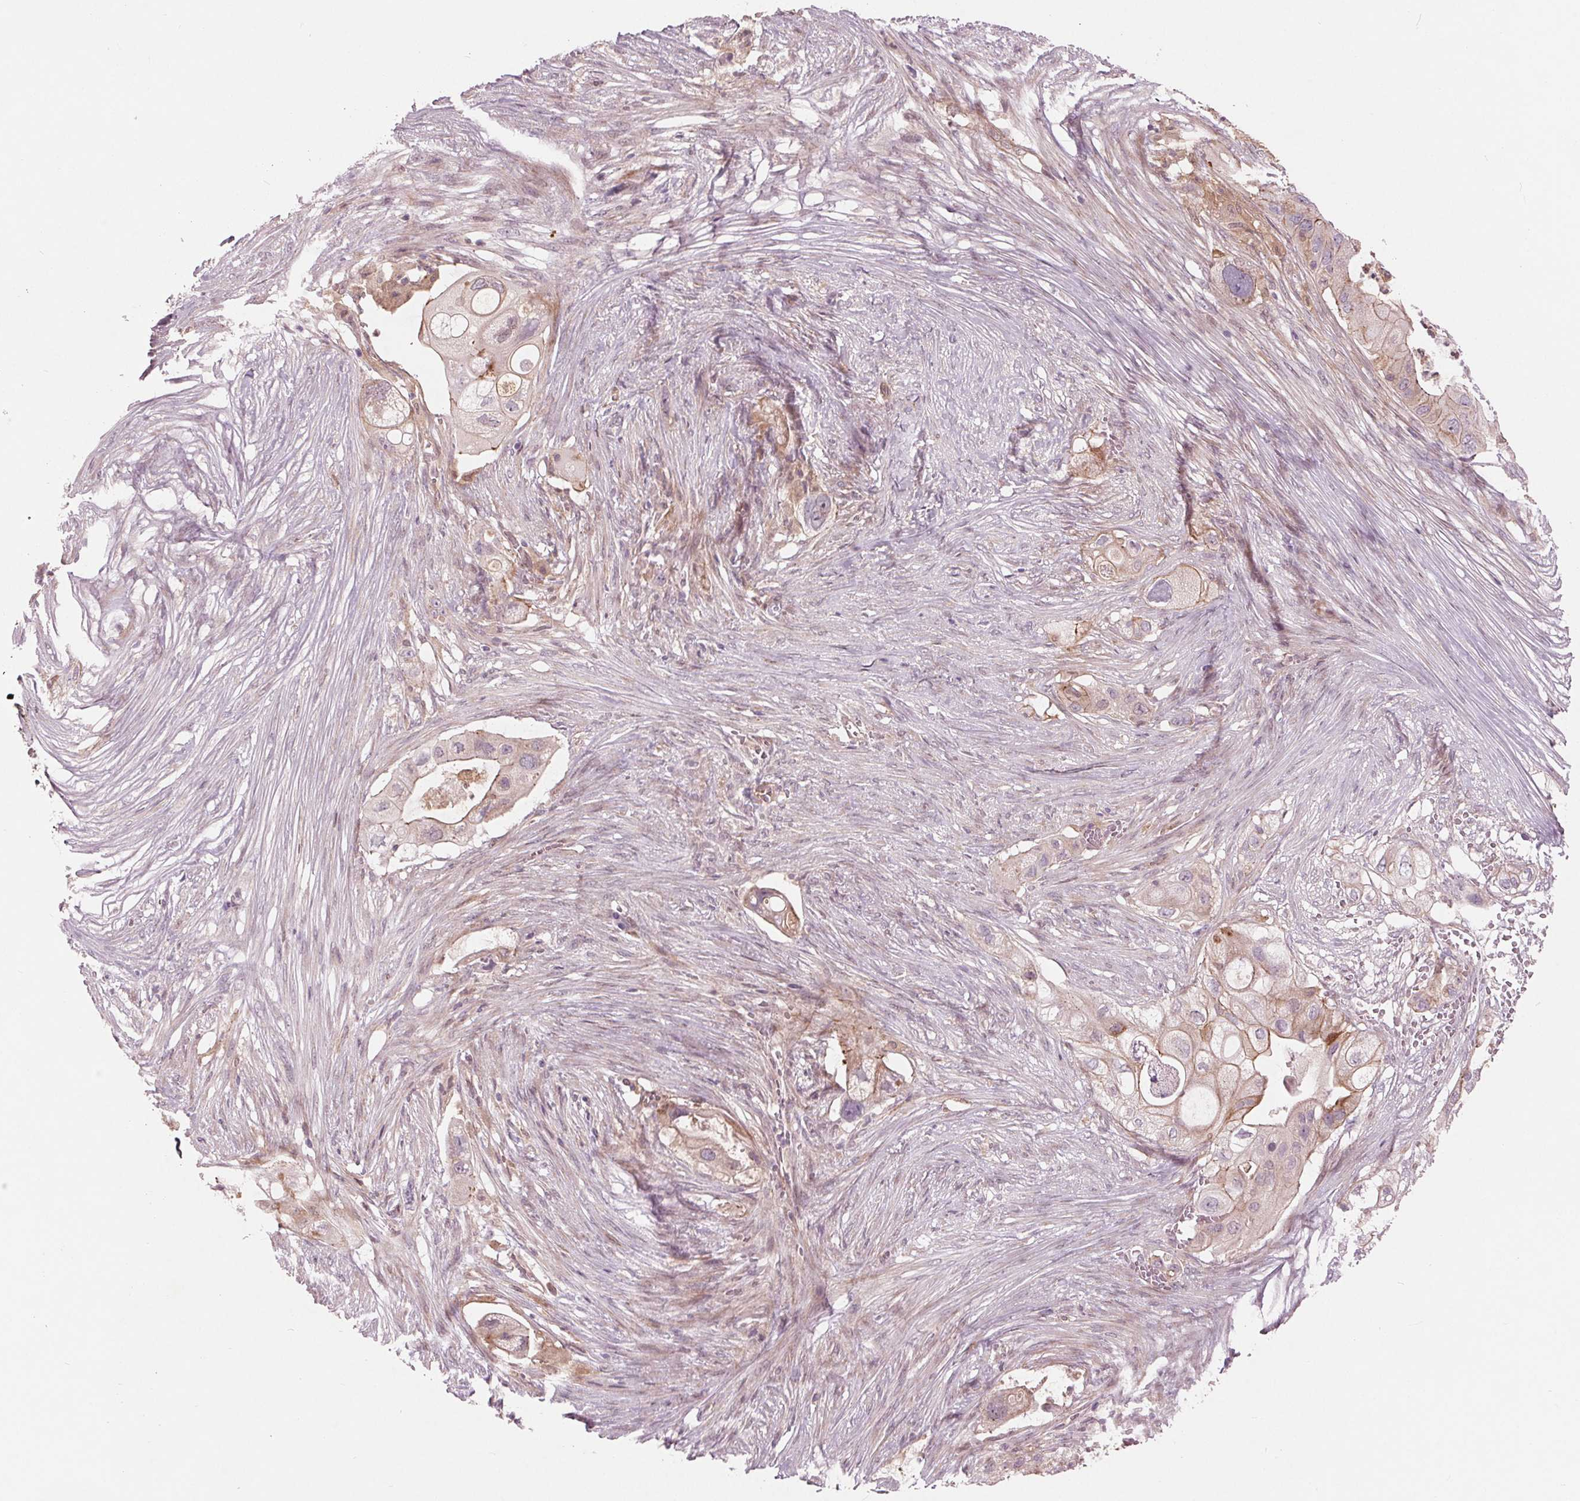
{"staining": {"intensity": "weak", "quantity": "25%-75%", "location": "cytoplasmic/membranous"}, "tissue": "pancreatic cancer", "cell_type": "Tumor cells", "image_type": "cancer", "snomed": [{"axis": "morphology", "description": "Adenocarcinoma, NOS"}, {"axis": "topography", "description": "Pancreas"}], "caption": "Adenocarcinoma (pancreatic) was stained to show a protein in brown. There is low levels of weak cytoplasmic/membranous expression in approximately 25%-75% of tumor cells. Immunohistochemistry (ihc) stains the protein in brown and the nuclei are stained blue.", "gene": "TXNIP", "patient": {"sex": "female", "age": 72}}